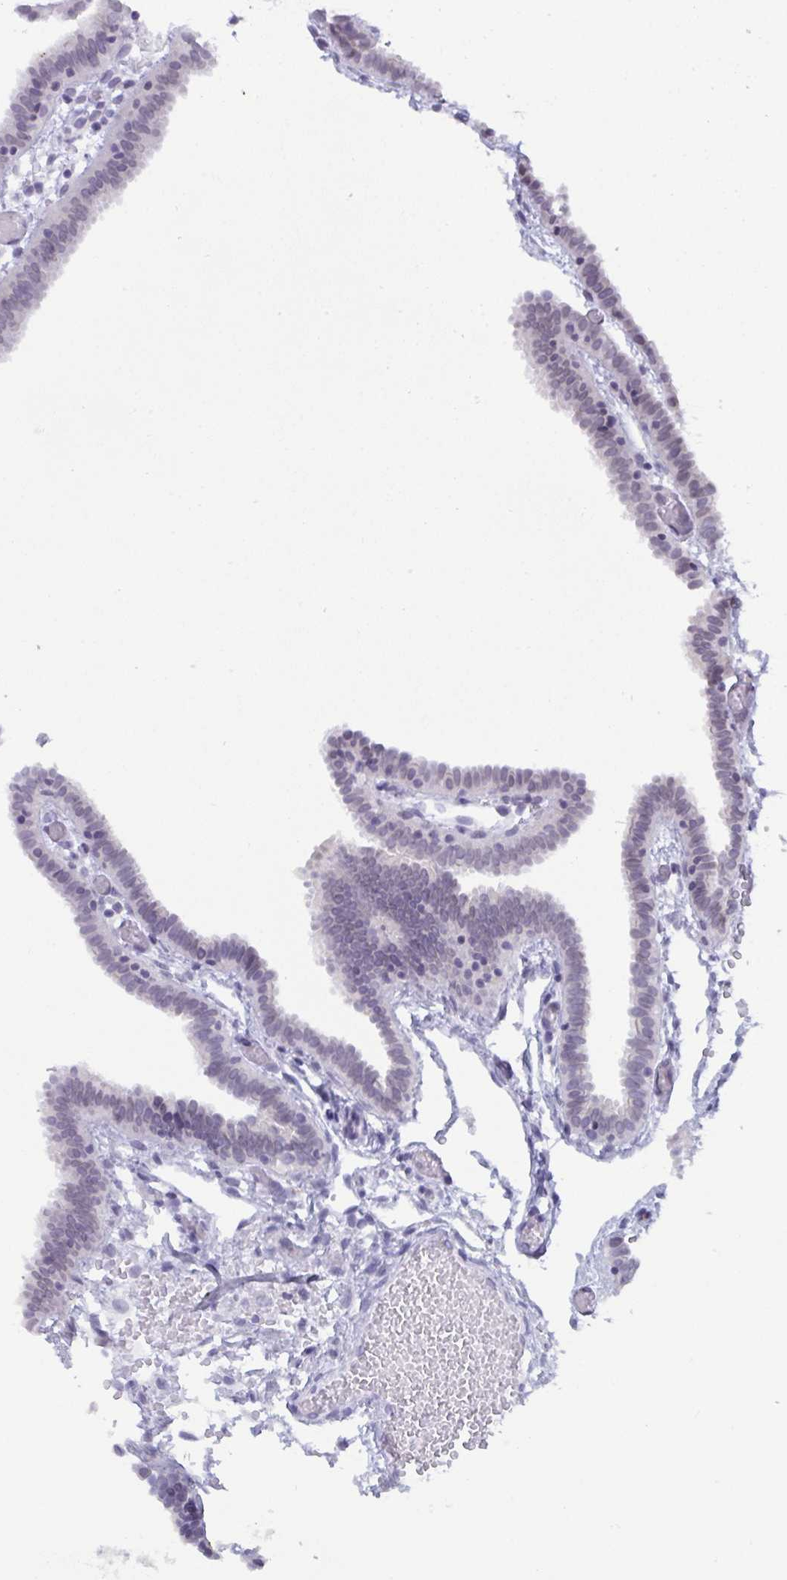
{"staining": {"intensity": "weak", "quantity": ">75%", "location": "nuclear"}, "tissue": "fallopian tube", "cell_type": "Glandular cells", "image_type": "normal", "snomed": [{"axis": "morphology", "description": "Normal tissue, NOS"}, {"axis": "topography", "description": "Fallopian tube"}], "caption": "IHC micrograph of benign fallopian tube stained for a protein (brown), which exhibits low levels of weak nuclear expression in approximately >75% of glandular cells.", "gene": "BMAL2", "patient": {"sex": "female", "age": 37}}